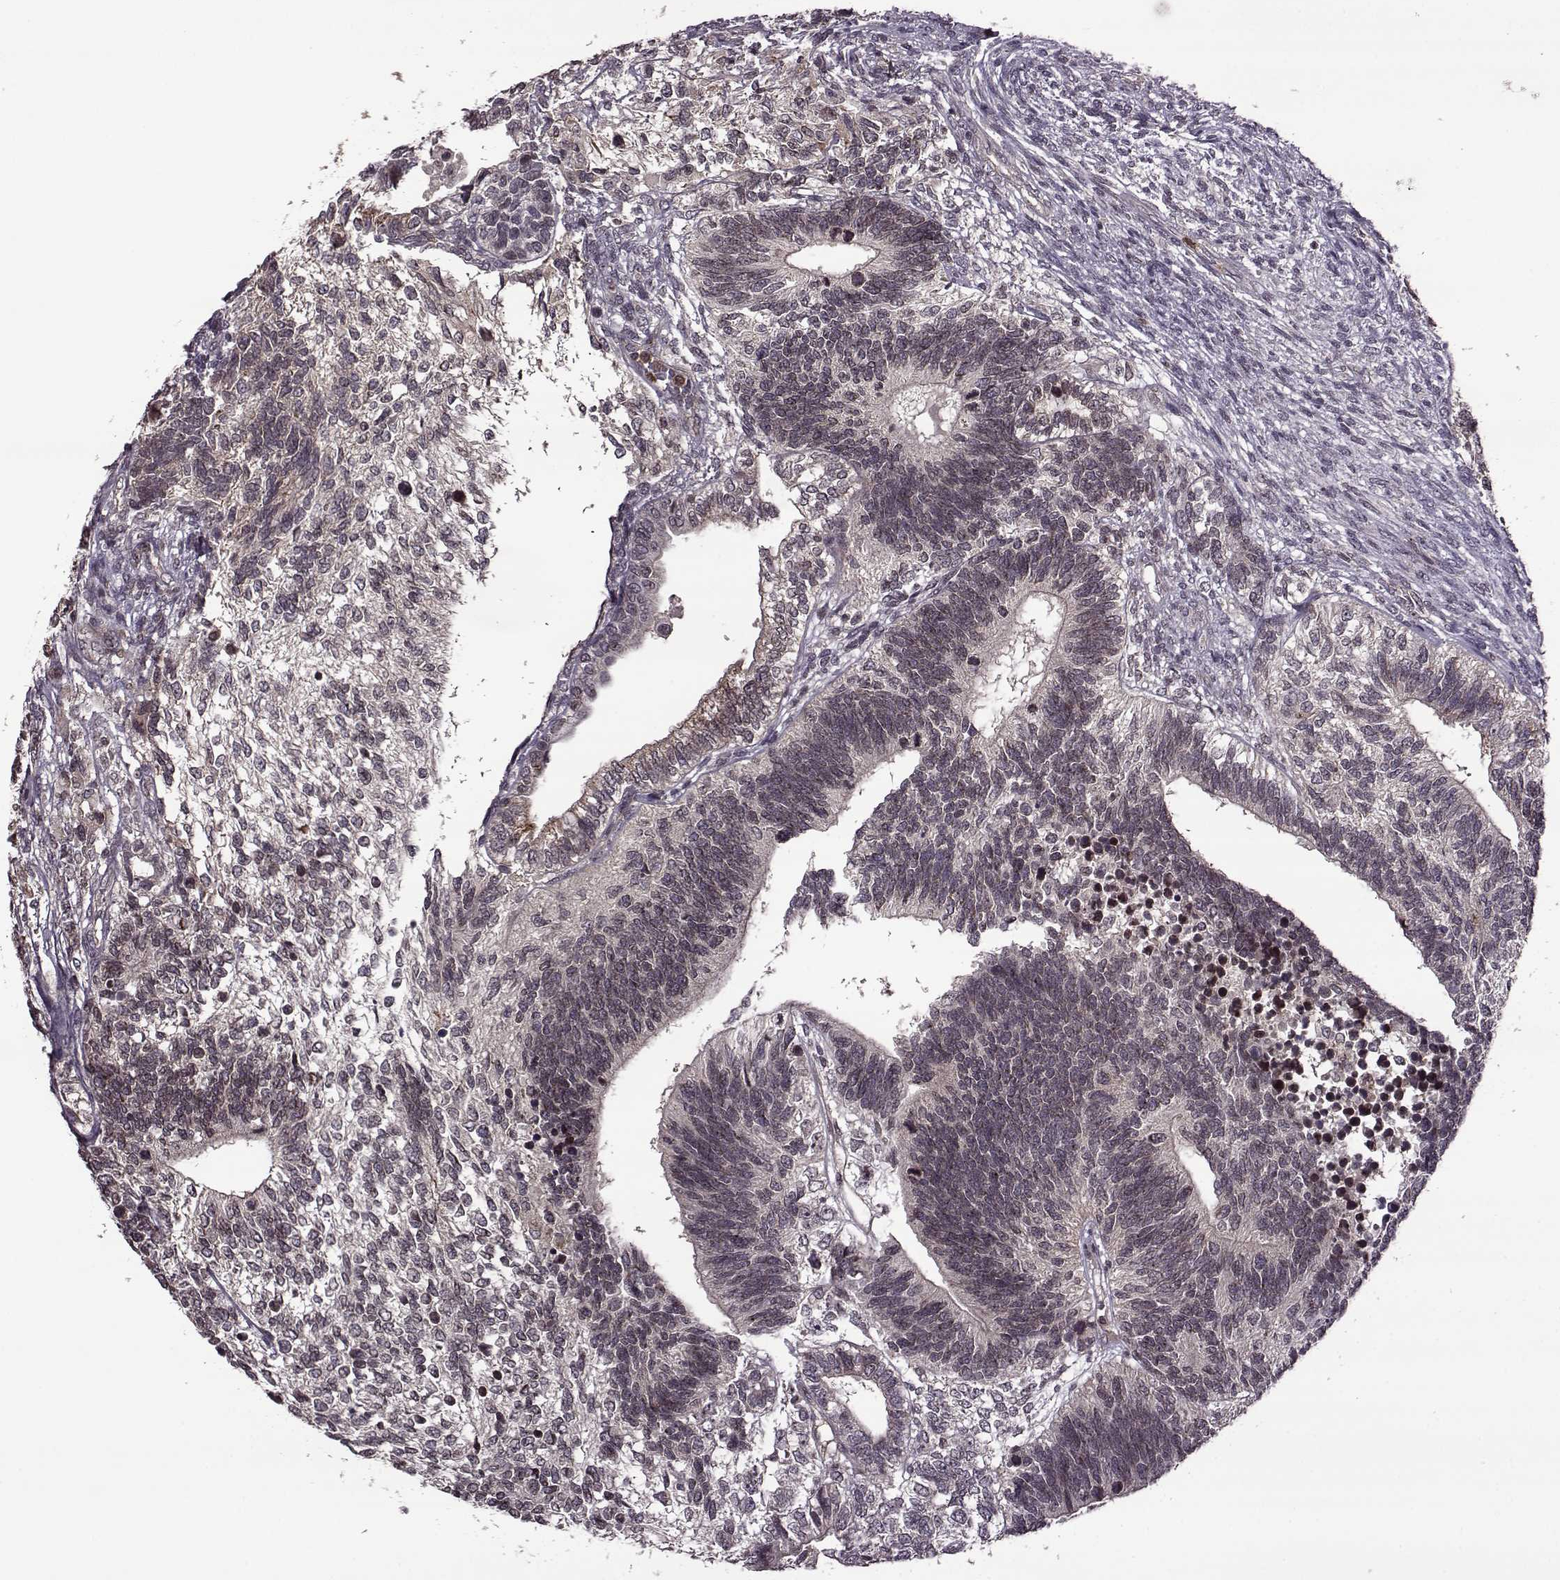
{"staining": {"intensity": "negative", "quantity": "none", "location": "none"}, "tissue": "testis cancer", "cell_type": "Tumor cells", "image_type": "cancer", "snomed": [{"axis": "morphology", "description": "Seminoma, NOS"}, {"axis": "morphology", "description": "Carcinoma, Embryonal, NOS"}, {"axis": "topography", "description": "Testis"}], "caption": "This is a photomicrograph of immunohistochemistry staining of testis embryonal carcinoma, which shows no expression in tumor cells.", "gene": "TRMU", "patient": {"sex": "male", "age": 41}}